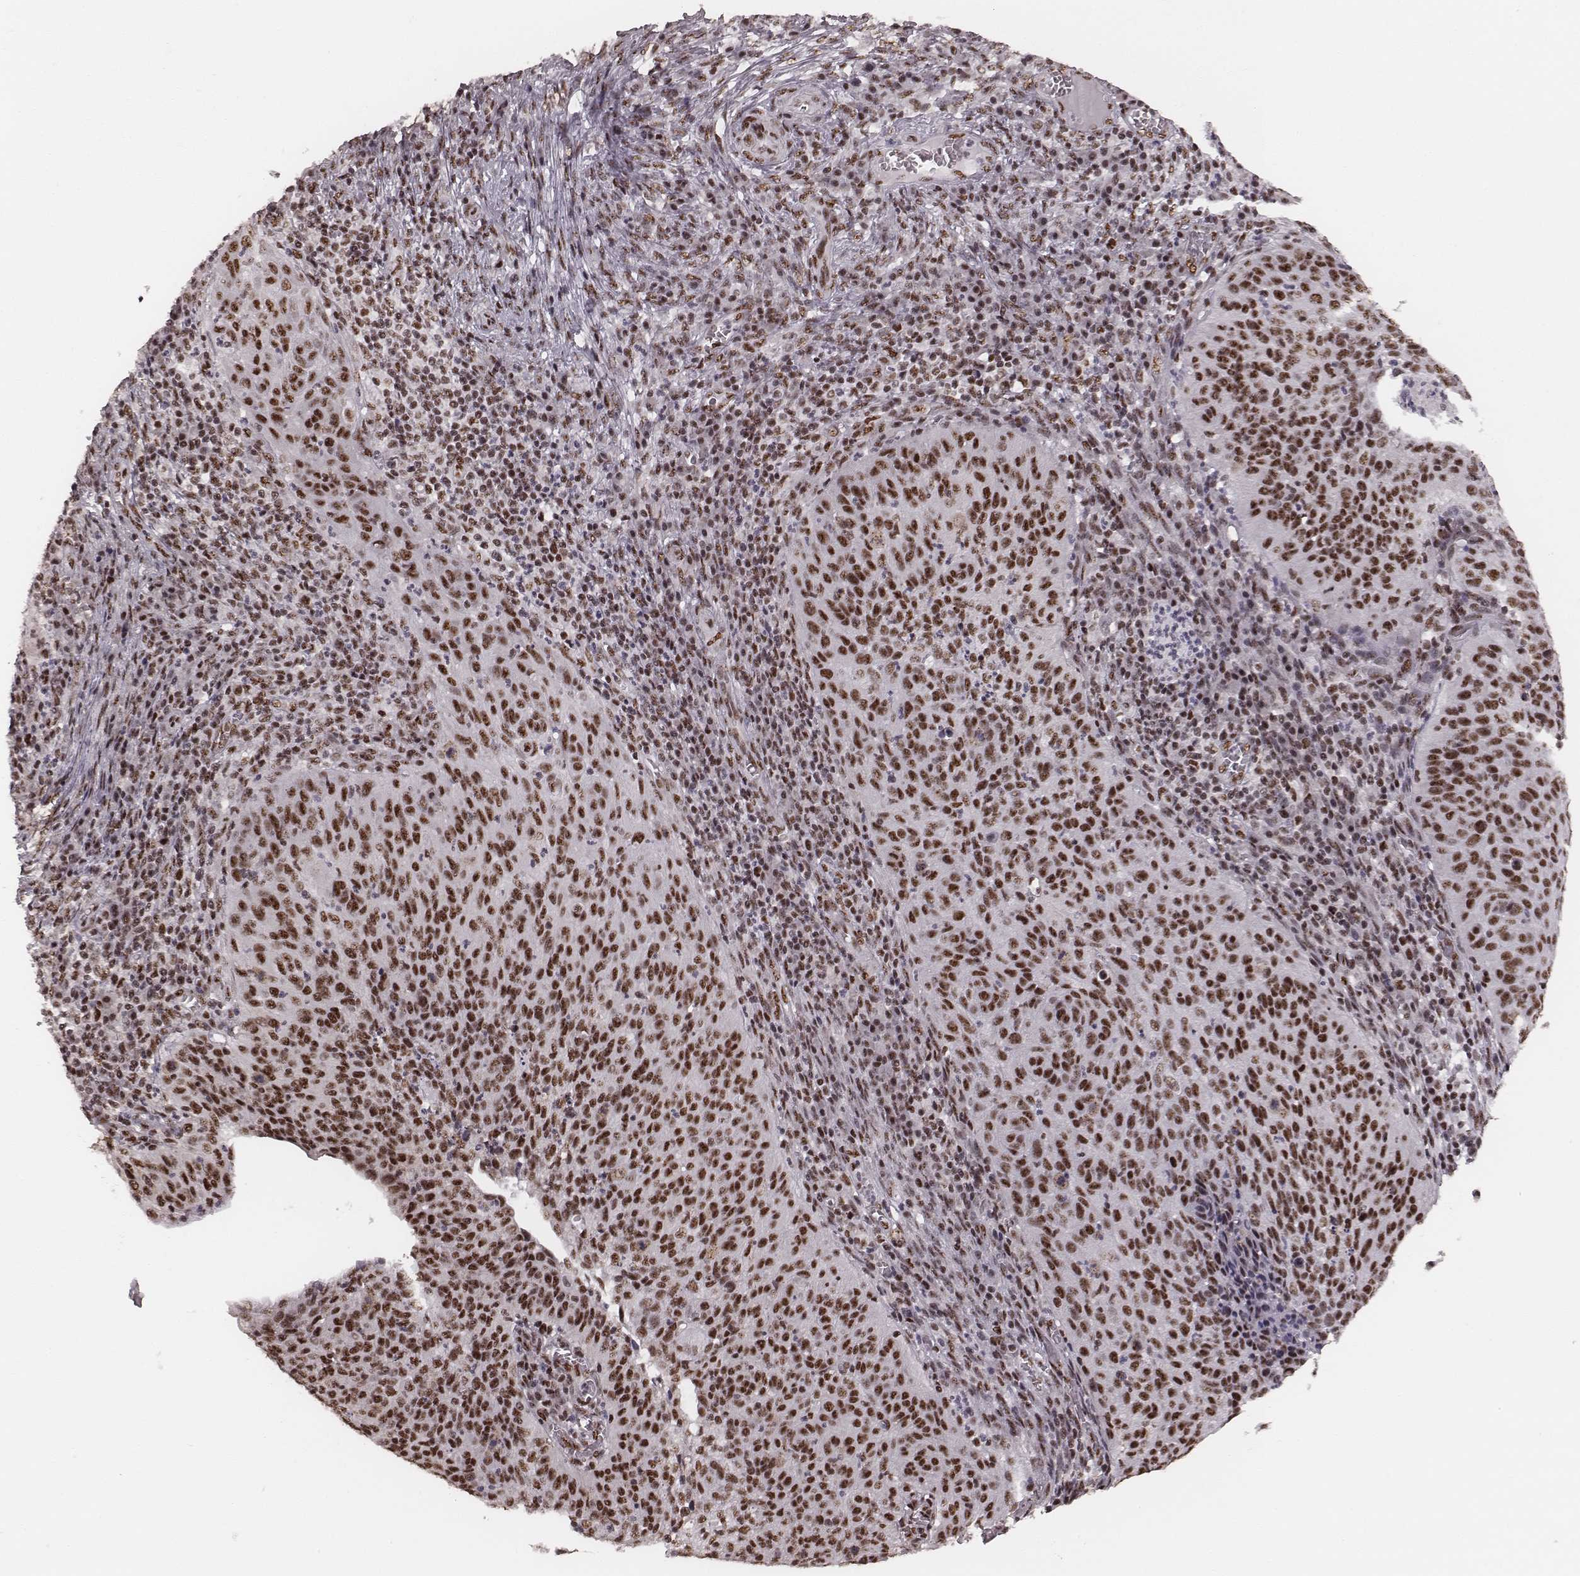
{"staining": {"intensity": "strong", "quantity": ">75%", "location": "nuclear"}, "tissue": "cervical cancer", "cell_type": "Tumor cells", "image_type": "cancer", "snomed": [{"axis": "morphology", "description": "Squamous cell carcinoma, NOS"}, {"axis": "topography", "description": "Cervix"}], "caption": "Tumor cells reveal strong nuclear positivity in about >75% of cells in cervical cancer.", "gene": "LUC7L", "patient": {"sex": "female", "age": 39}}